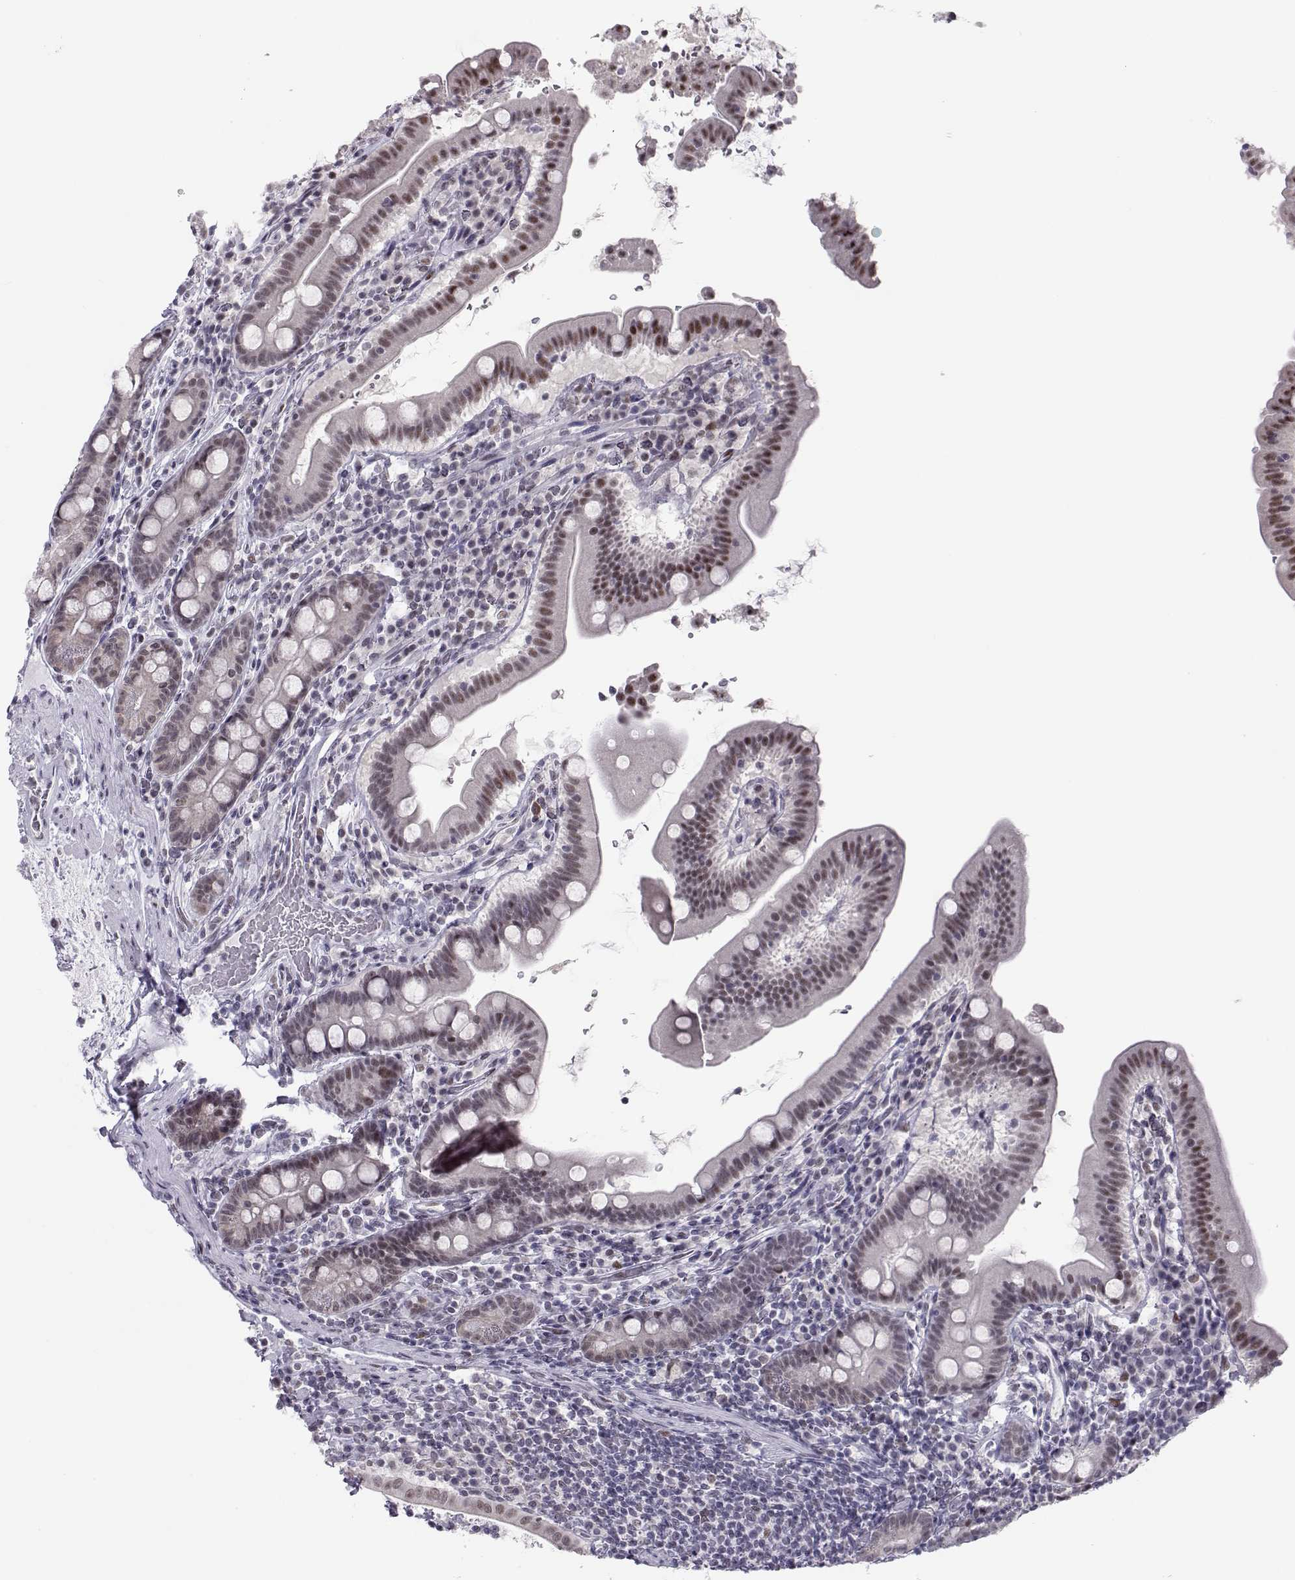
{"staining": {"intensity": "weak", "quantity": "25%-75%", "location": "nuclear"}, "tissue": "small intestine", "cell_type": "Glandular cells", "image_type": "normal", "snomed": [{"axis": "morphology", "description": "Normal tissue, NOS"}, {"axis": "topography", "description": "Small intestine"}], "caption": "Protein staining of normal small intestine demonstrates weak nuclear expression in approximately 25%-75% of glandular cells.", "gene": "SIX6", "patient": {"sex": "male", "age": 26}}